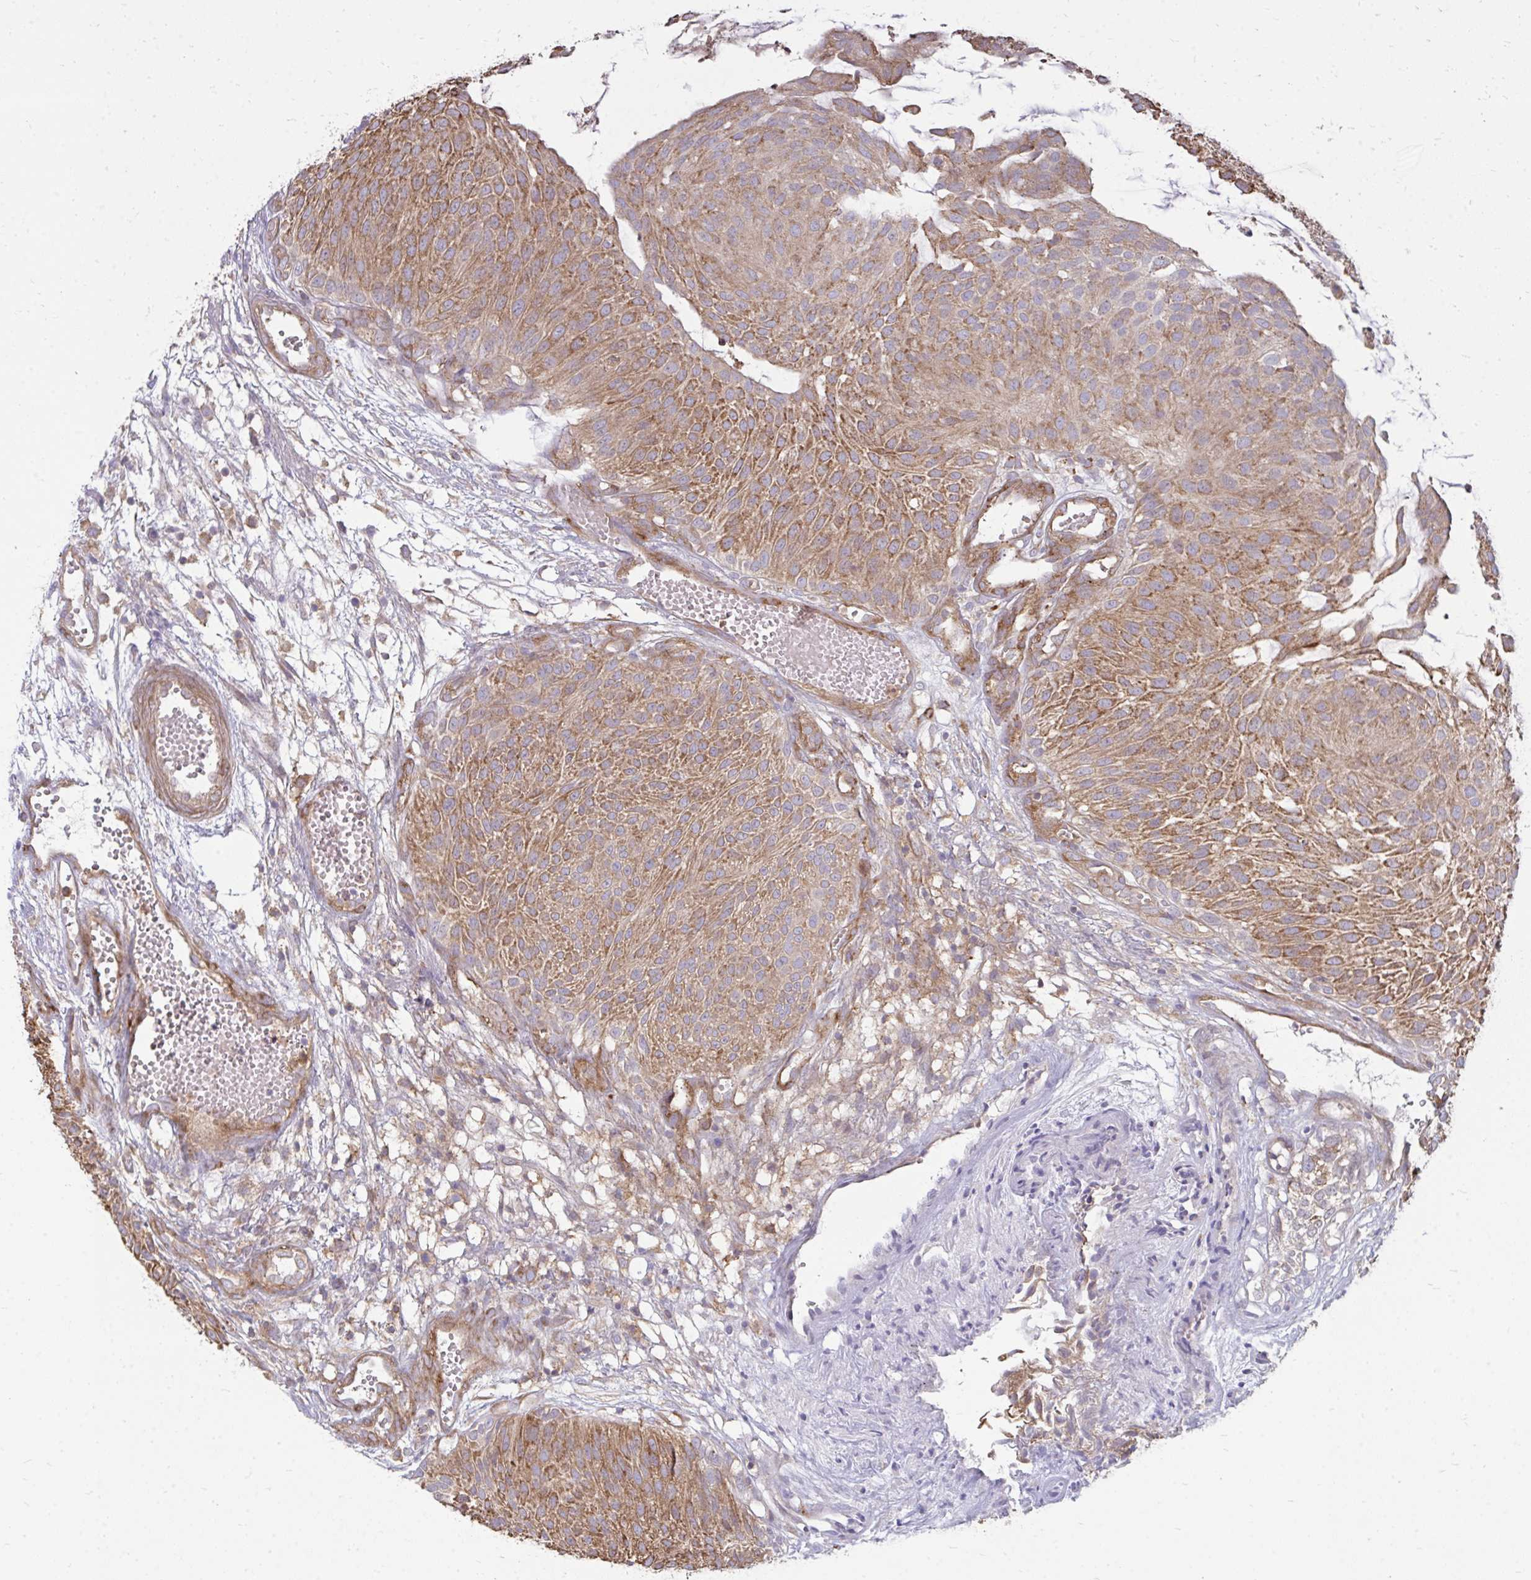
{"staining": {"intensity": "moderate", "quantity": ">75%", "location": "cytoplasmic/membranous"}, "tissue": "urothelial cancer", "cell_type": "Tumor cells", "image_type": "cancer", "snomed": [{"axis": "morphology", "description": "Urothelial carcinoma, NOS"}, {"axis": "topography", "description": "Urinary bladder"}], "caption": "Human transitional cell carcinoma stained with a protein marker displays moderate staining in tumor cells.", "gene": "ASAP1", "patient": {"sex": "male", "age": 84}}